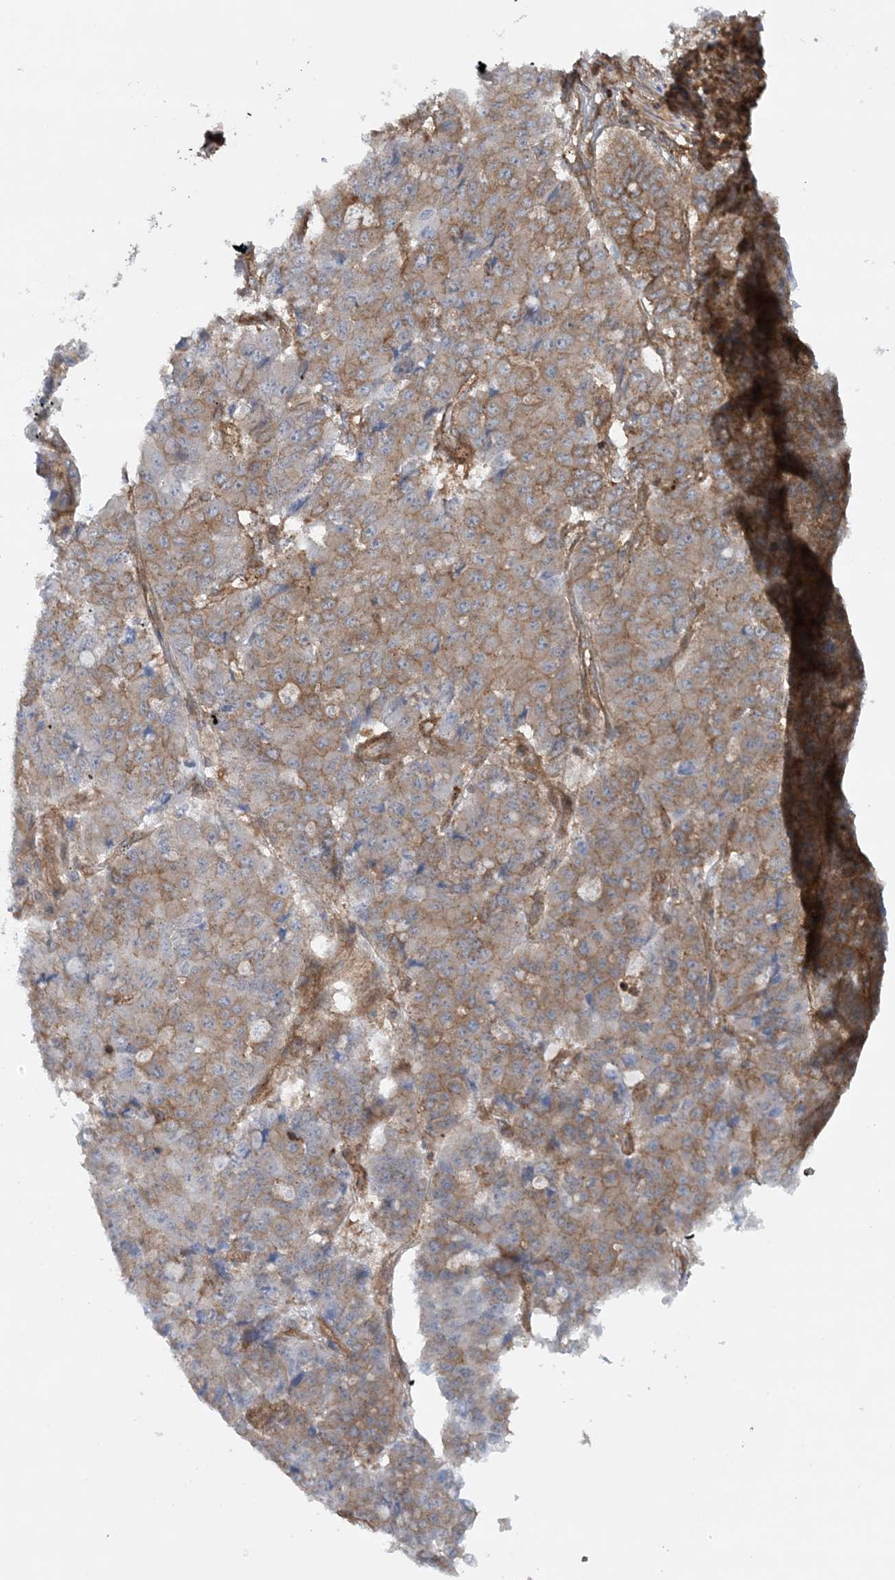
{"staining": {"intensity": "weak", "quantity": "25%-75%", "location": "cytoplasmic/membranous"}, "tissue": "pancreatic cancer", "cell_type": "Tumor cells", "image_type": "cancer", "snomed": [{"axis": "morphology", "description": "Adenocarcinoma, NOS"}, {"axis": "topography", "description": "Pancreas"}], "caption": "The histopathology image shows a brown stain indicating the presence of a protein in the cytoplasmic/membranous of tumor cells in pancreatic adenocarcinoma. (Stains: DAB in brown, nuclei in blue, Microscopy: brightfield microscopy at high magnification).", "gene": "STAM2", "patient": {"sex": "male", "age": 50}}